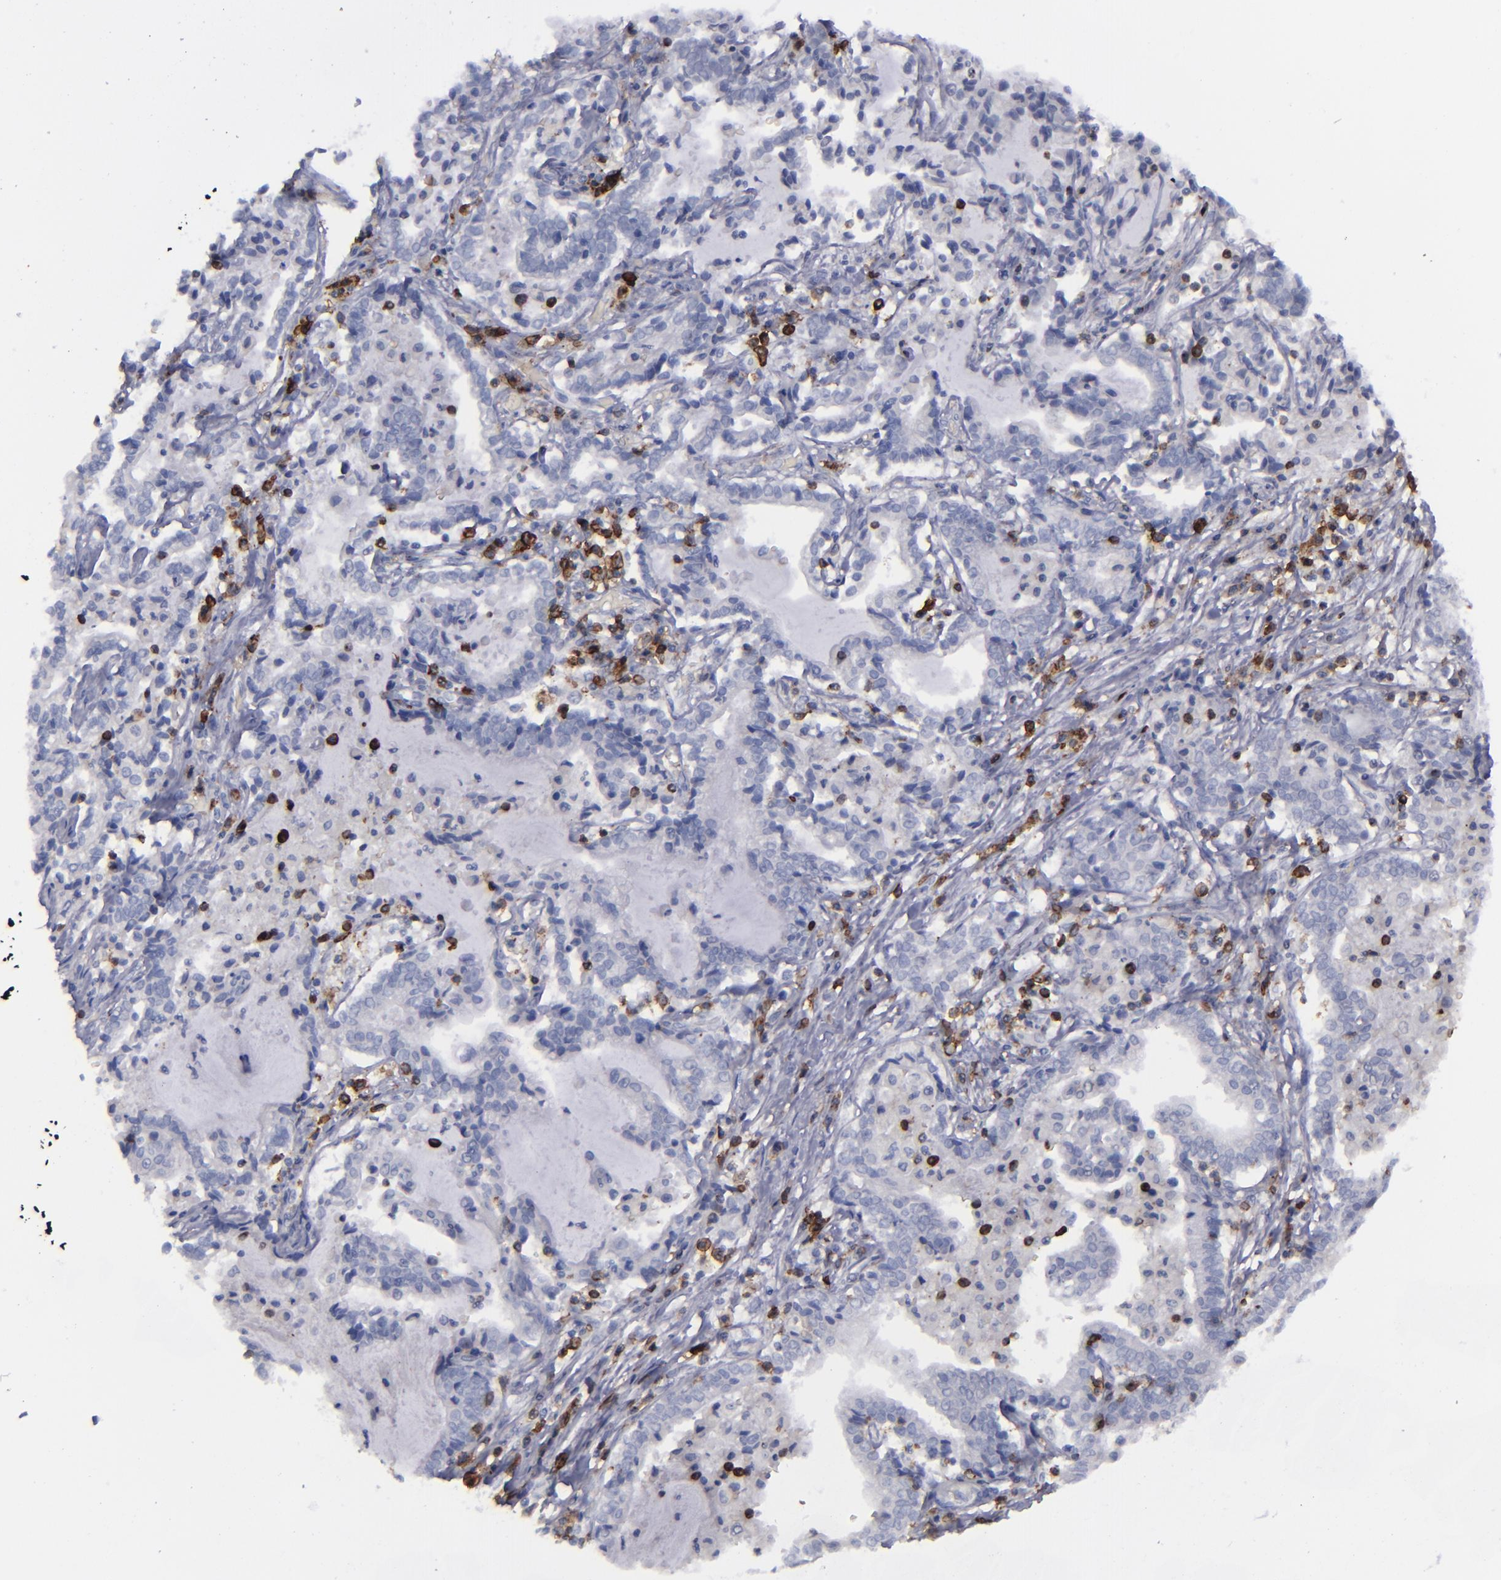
{"staining": {"intensity": "negative", "quantity": "none", "location": "none"}, "tissue": "liver cancer", "cell_type": "Tumor cells", "image_type": "cancer", "snomed": [{"axis": "morphology", "description": "Cholangiocarcinoma"}, {"axis": "topography", "description": "Liver"}], "caption": "DAB immunohistochemical staining of human liver cancer demonstrates no significant expression in tumor cells.", "gene": "CD27", "patient": {"sex": "male", "age": 57}}